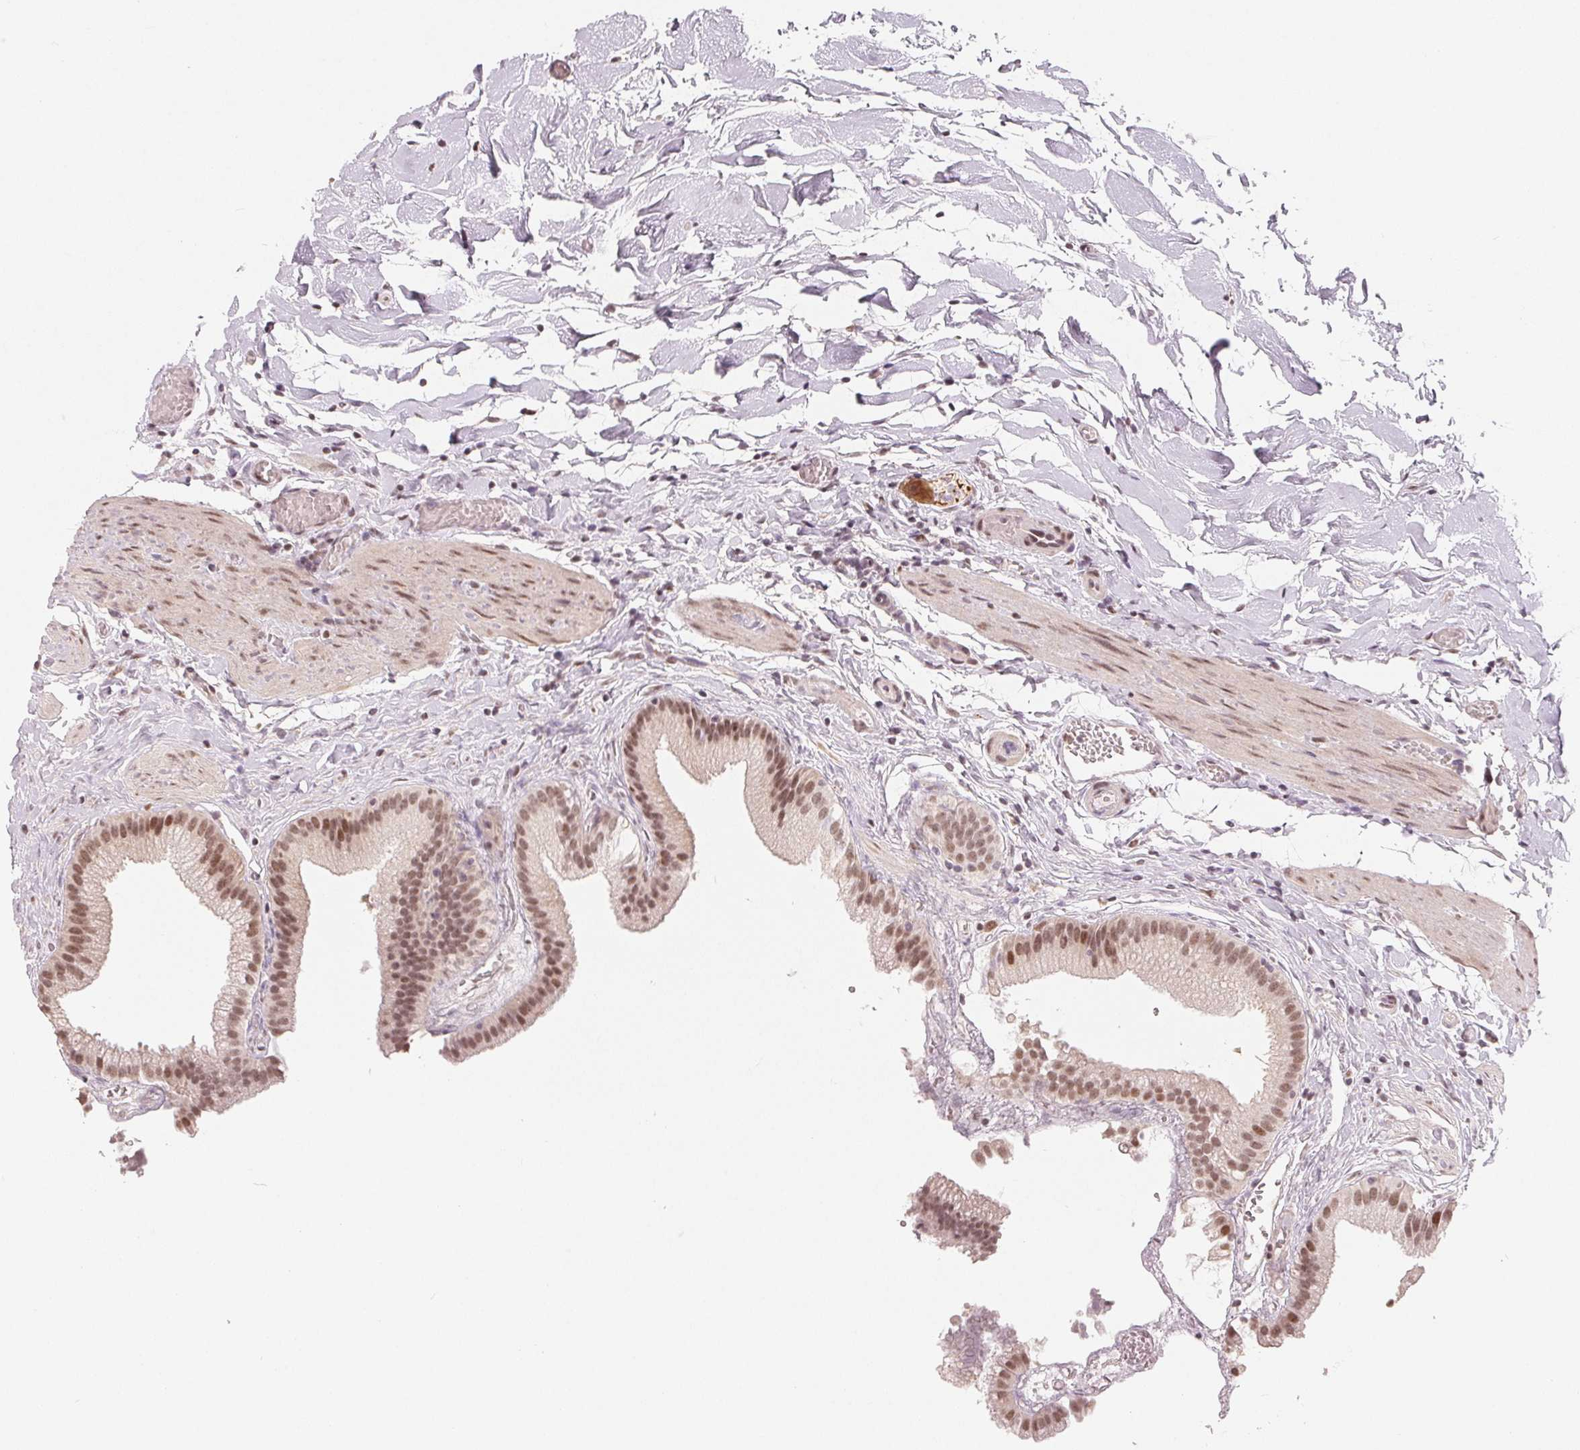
{"staining": {"intensity": "moderate", "quantity": "25%-75%", "location": "nuclear"}, "tissue": "gallbladder", "cell_type": "Glandular cells", "image_type": "normal", "snomed": [{"axis": "morphology", "description": "Normal tissue, NOS"}, {"axis": "topography", "description": "Gallbladder"}], "caption": "Gallbladder was stained to show a protein in brown. There is medium levels of moderate nuclear staining in approximately 25%-75% of glandular cells.", "gene": "CCDC138", "patient": {"sex": "female", "age": 63}}